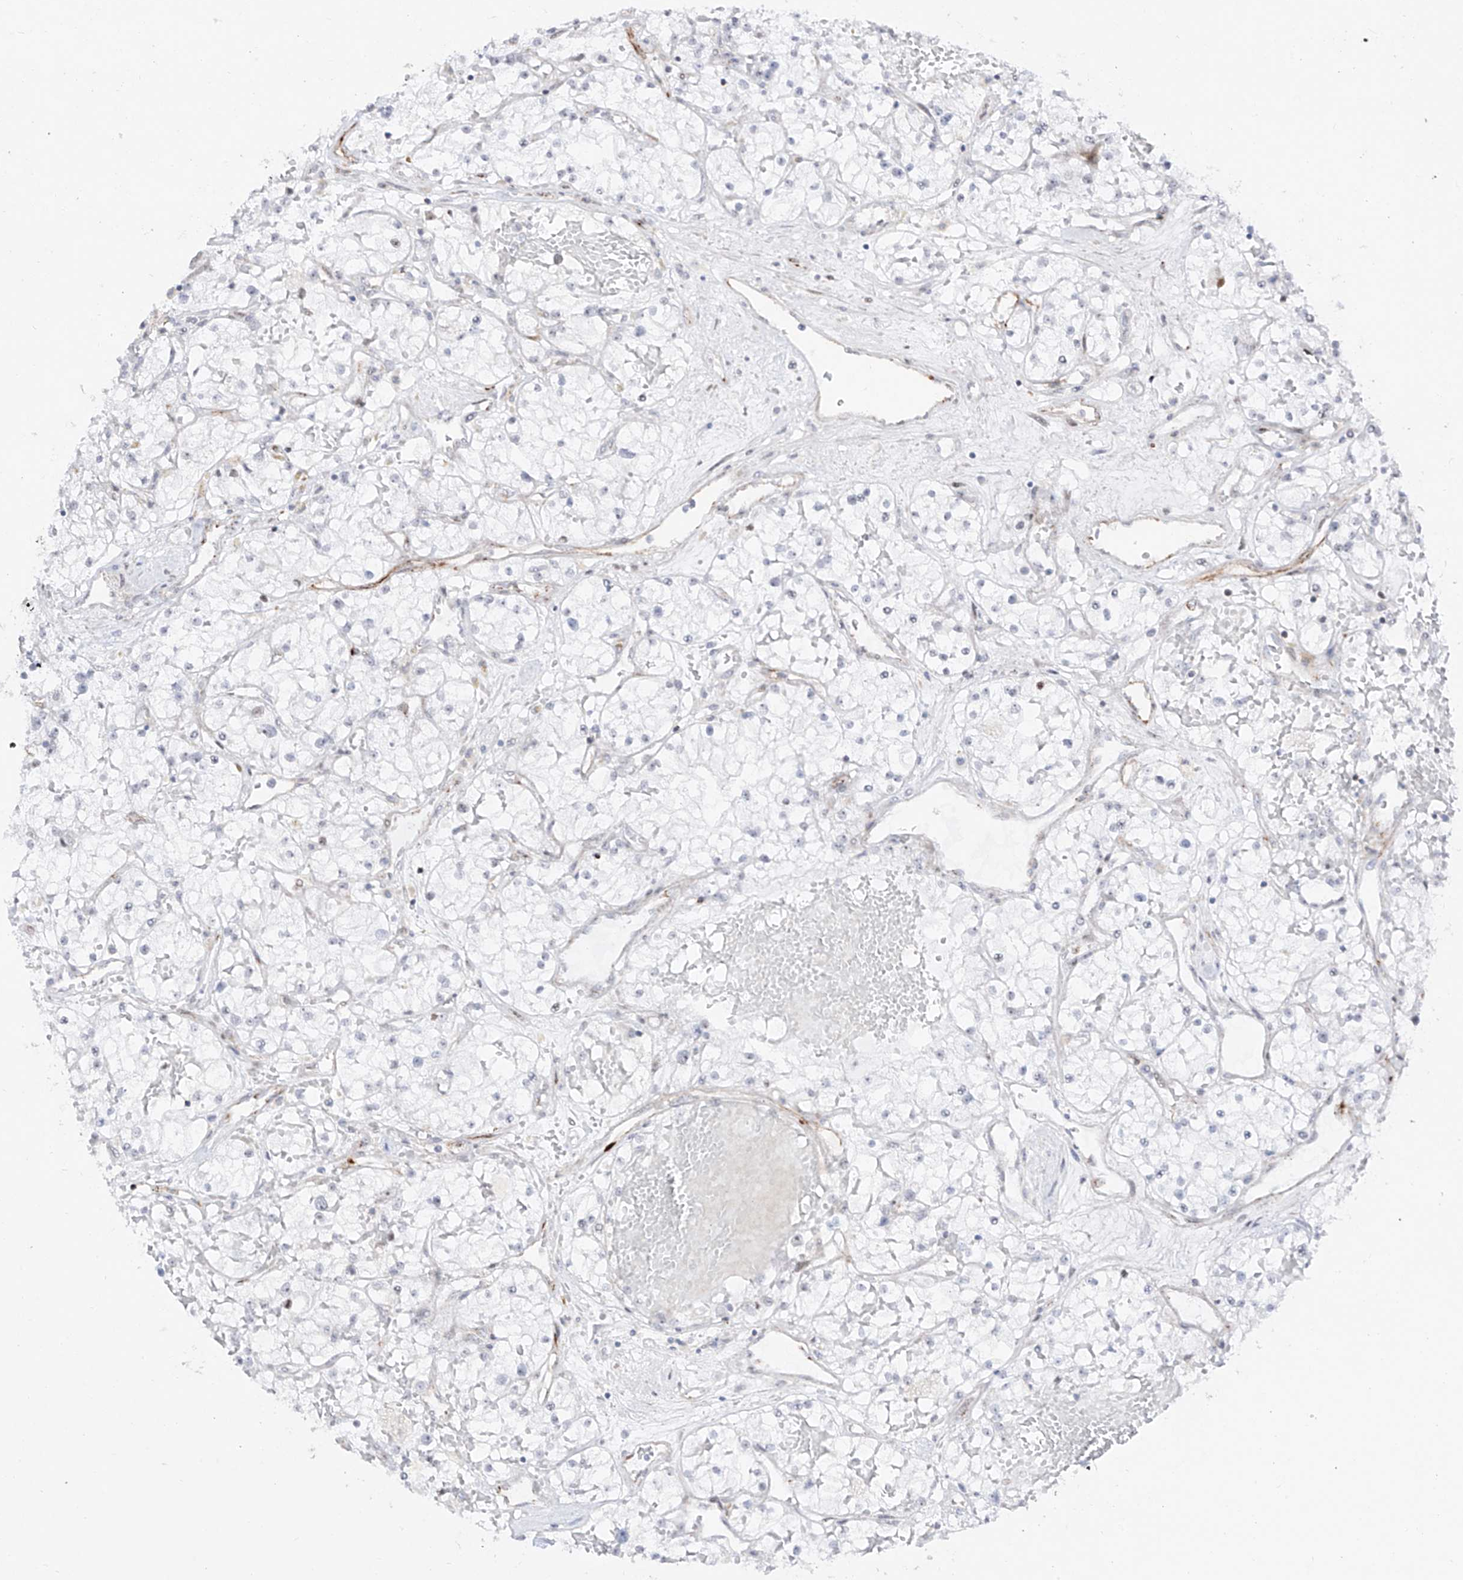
{"staining": {"intensity": "negative", "quantity": "none", "location": "none"}, "tissue": "renal cancer", "cell_type": "Tumor cells", "image_type": "cancer", "snomed": [{"axis": "morphology", "description": "Normal tissue, NOS"}, {"axis": "morphology", "description": "Adenocarcinoma, NOS"}, {"axis": "topography", "description": "Kidney"}], "caption": "DAB (3,3'-diaminobenzidine) immunohistochemical staining of adenocarcinoma (renal) exhibits no significant positivity in tumor cells.", "gene": "ZNF180", "patient": {"sex": "male", "age": 68}}